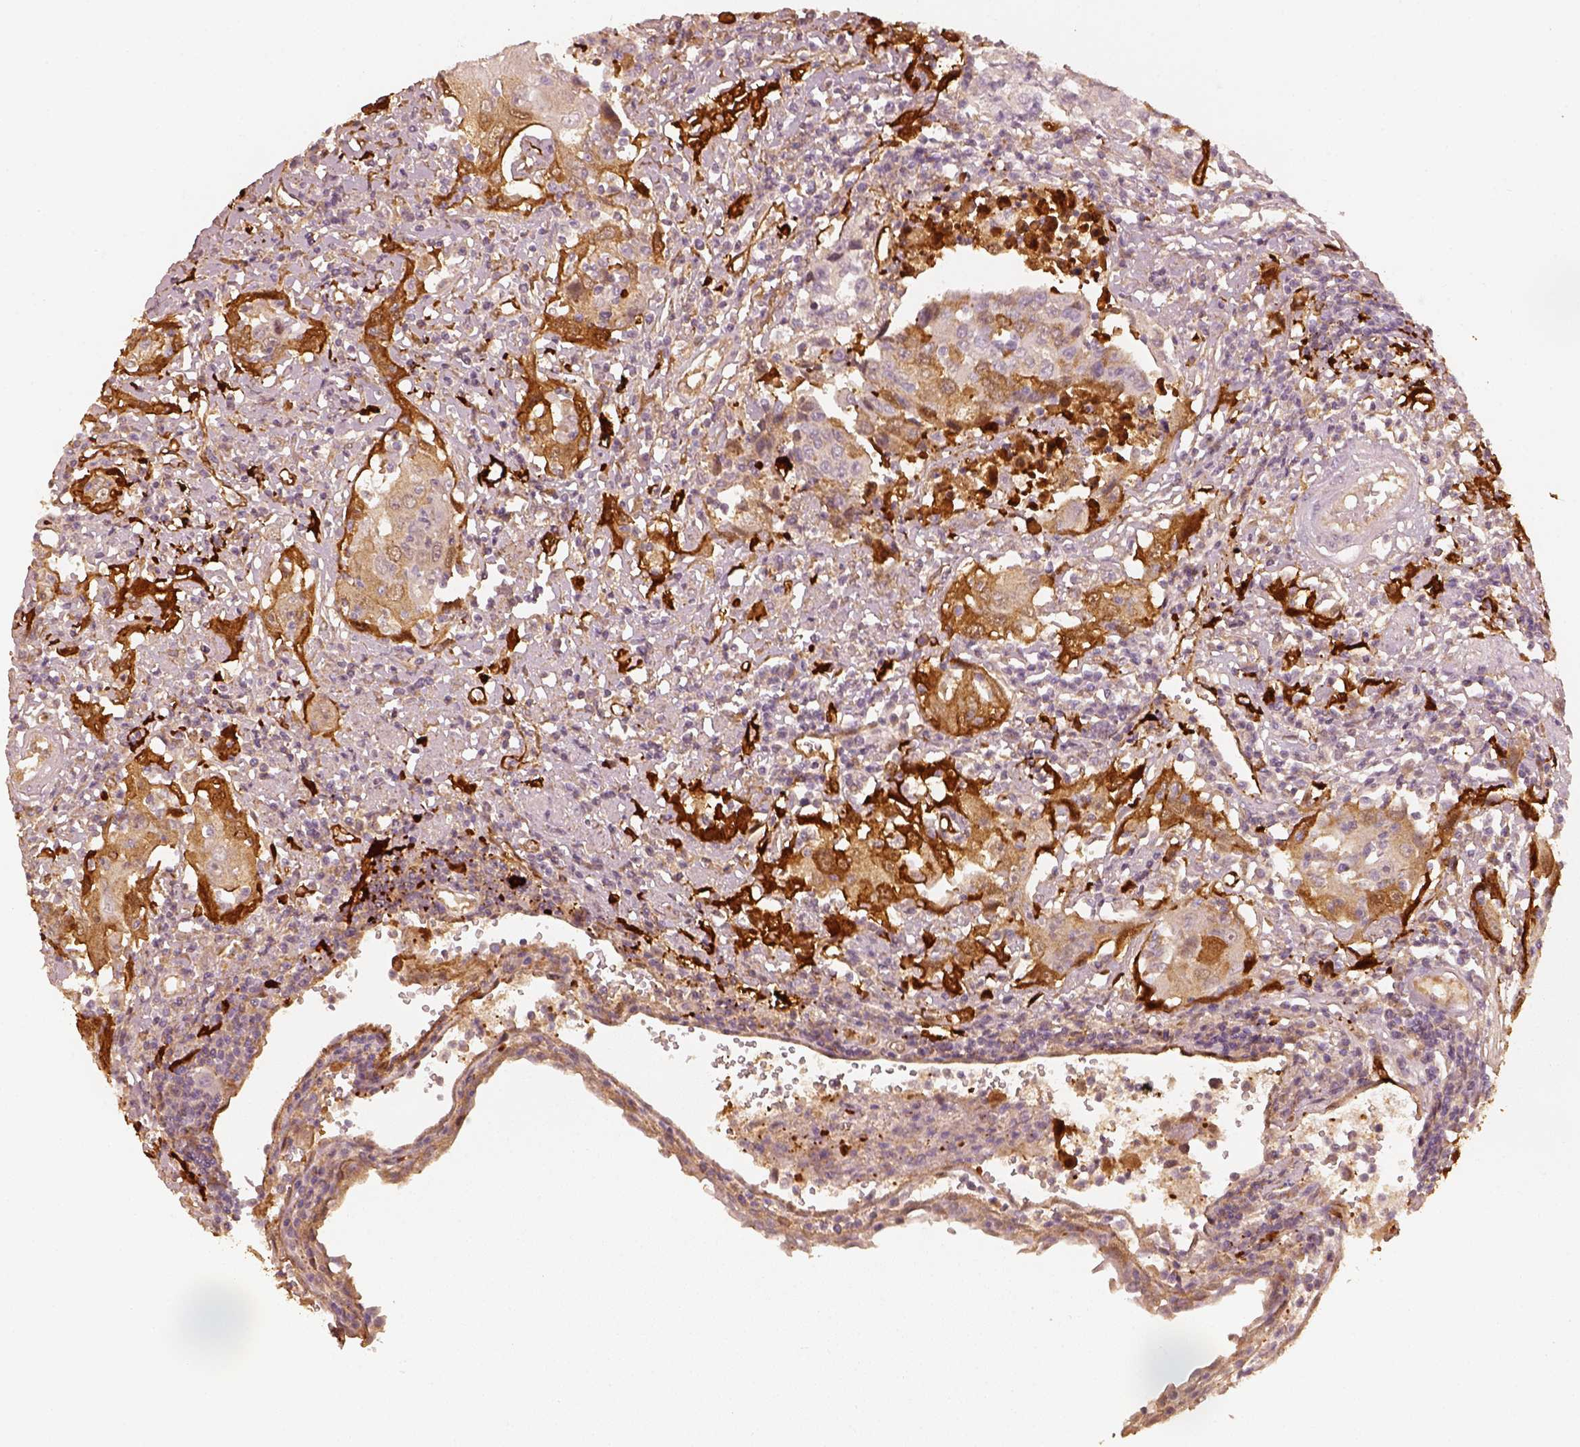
{"staining": {"intensity": "strong", "quantity": "25%-75%", "location": "cytoplasmic/membranous"}, "tissue": "urothelial cancer", "cell_type": "Tumor cells", "image_type": "cancer", "snomed": [{"axis": "morphology", "description": "Urothelial carcinoma, High grade"}, {"axis": "topography", "description": "Urinary bladder"}], "caption": "Protein expression analysis of urothelial cancer displays strong cytoplasmic/membranous staining in about 25%-75% of tumor cells.", "gene": "FSCN1", "patient": {"sex": "female", "age": 85}}